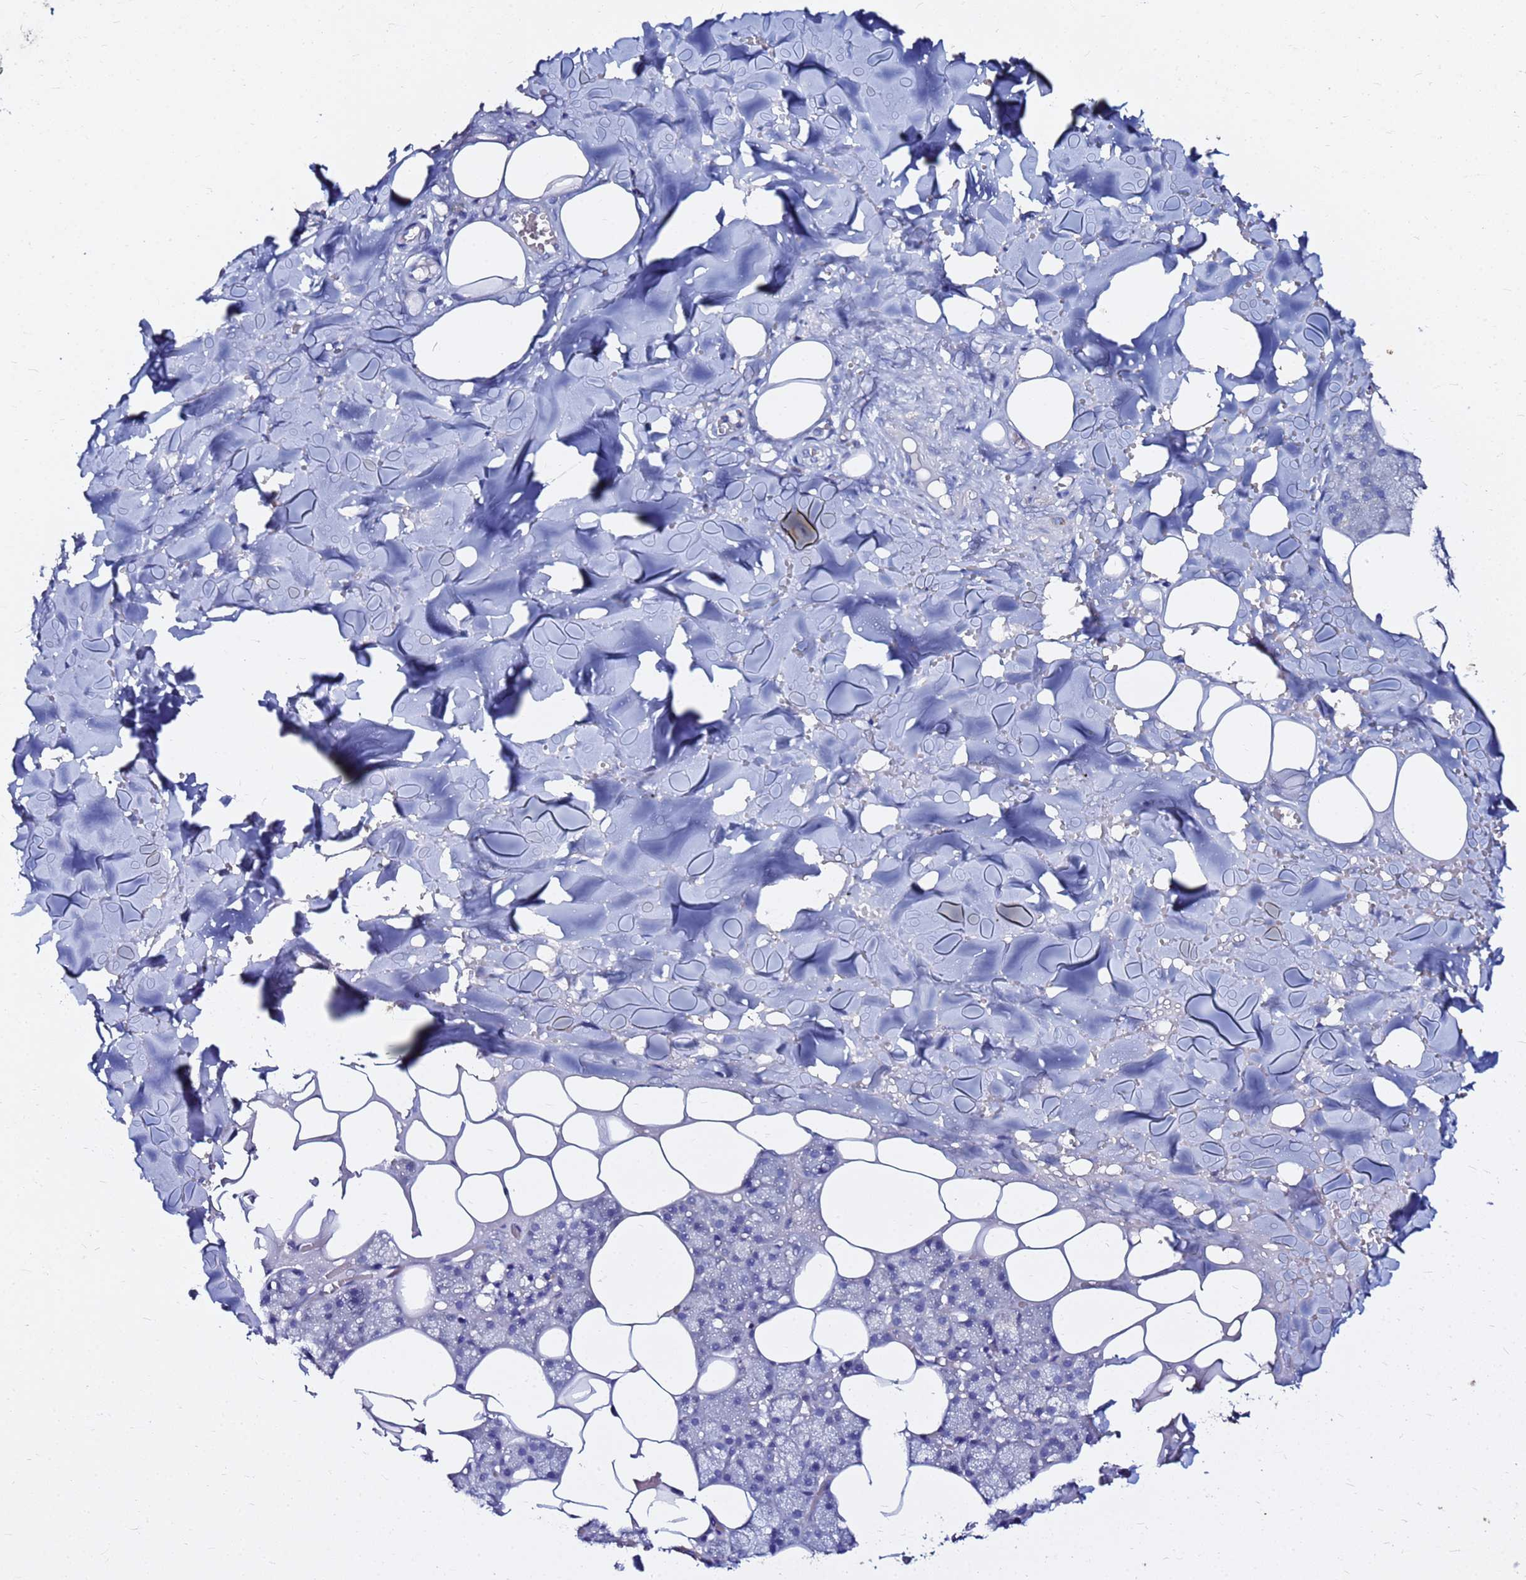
{"staining": {"intensity": "negative", "quantity": "none", "location": "none"}, "tissue": "salivary gland", "cell_type": "Glandular cells", "image_type": "normal", "snomed": [{"axis": "morphology", "description": "Normal tissue, NOS"}, {"axis": "topography", "description": "Salivary gland"}], "caption": "Micrograph shows no significant protein expression in glandular cells of normal salivary gland.", "gene": "FAM183A", "patient": {"sex": "male", "age": 62}}